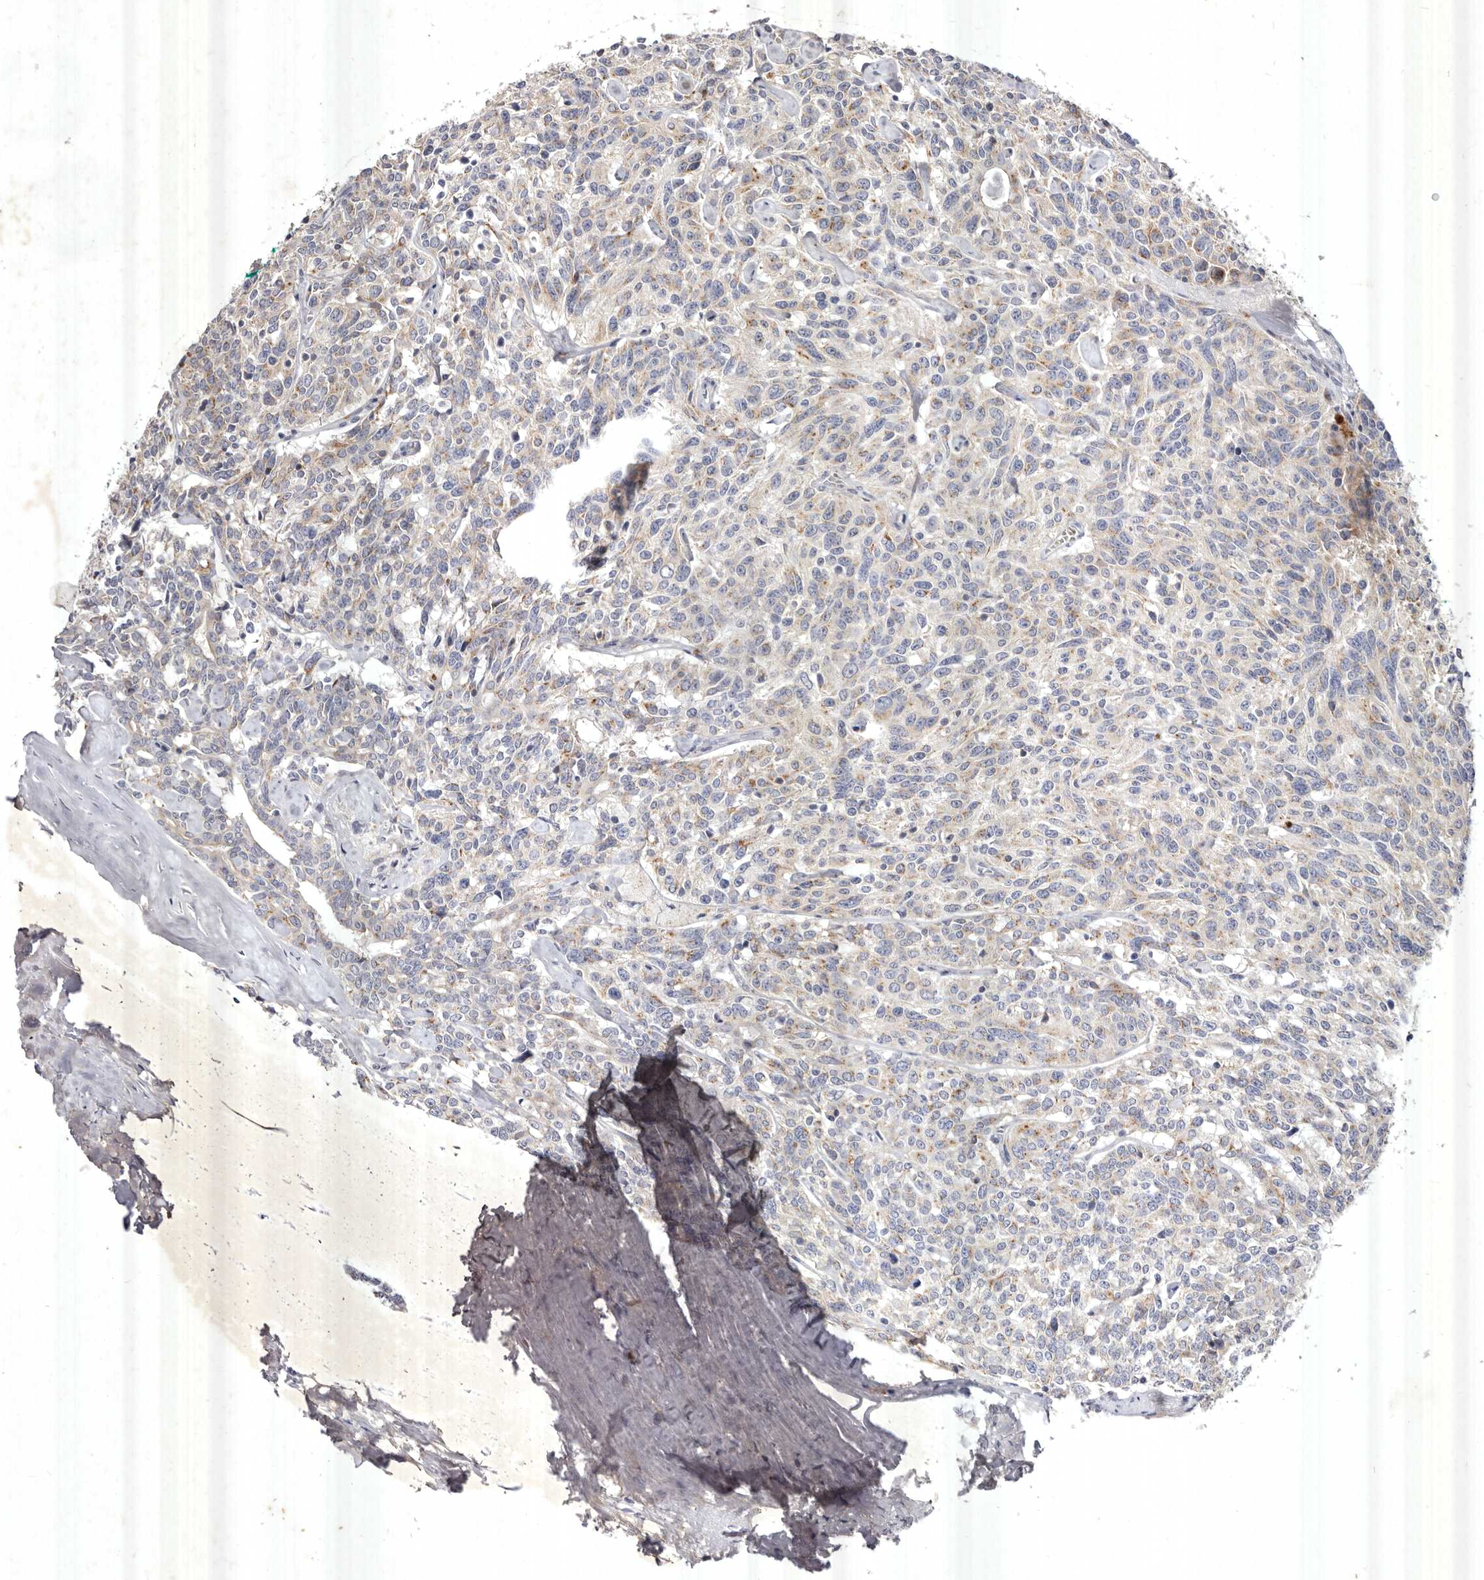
{"staining": {"intensity": "weak", "quantity": "25%-75%", "location": "cytoplasmic/membranous"}, "tissue": "carcinoid", "cell_type": "Tumor cells", "image_type": "cancer", "snomed": [{"axis": "morphology", "description": "Carcinoid, malignant, NOS"}, {"axis": "topography", "description": "Lung"}], "caption": "IHC image of carcinoid (malignant) stained for a protein (brown), which displays low levels of weak cytoplasmic/membranous positivity in about 25%-75% of tumor cells.", "gene": "USP24", "patient": {"sex": "female", "age": 46}}